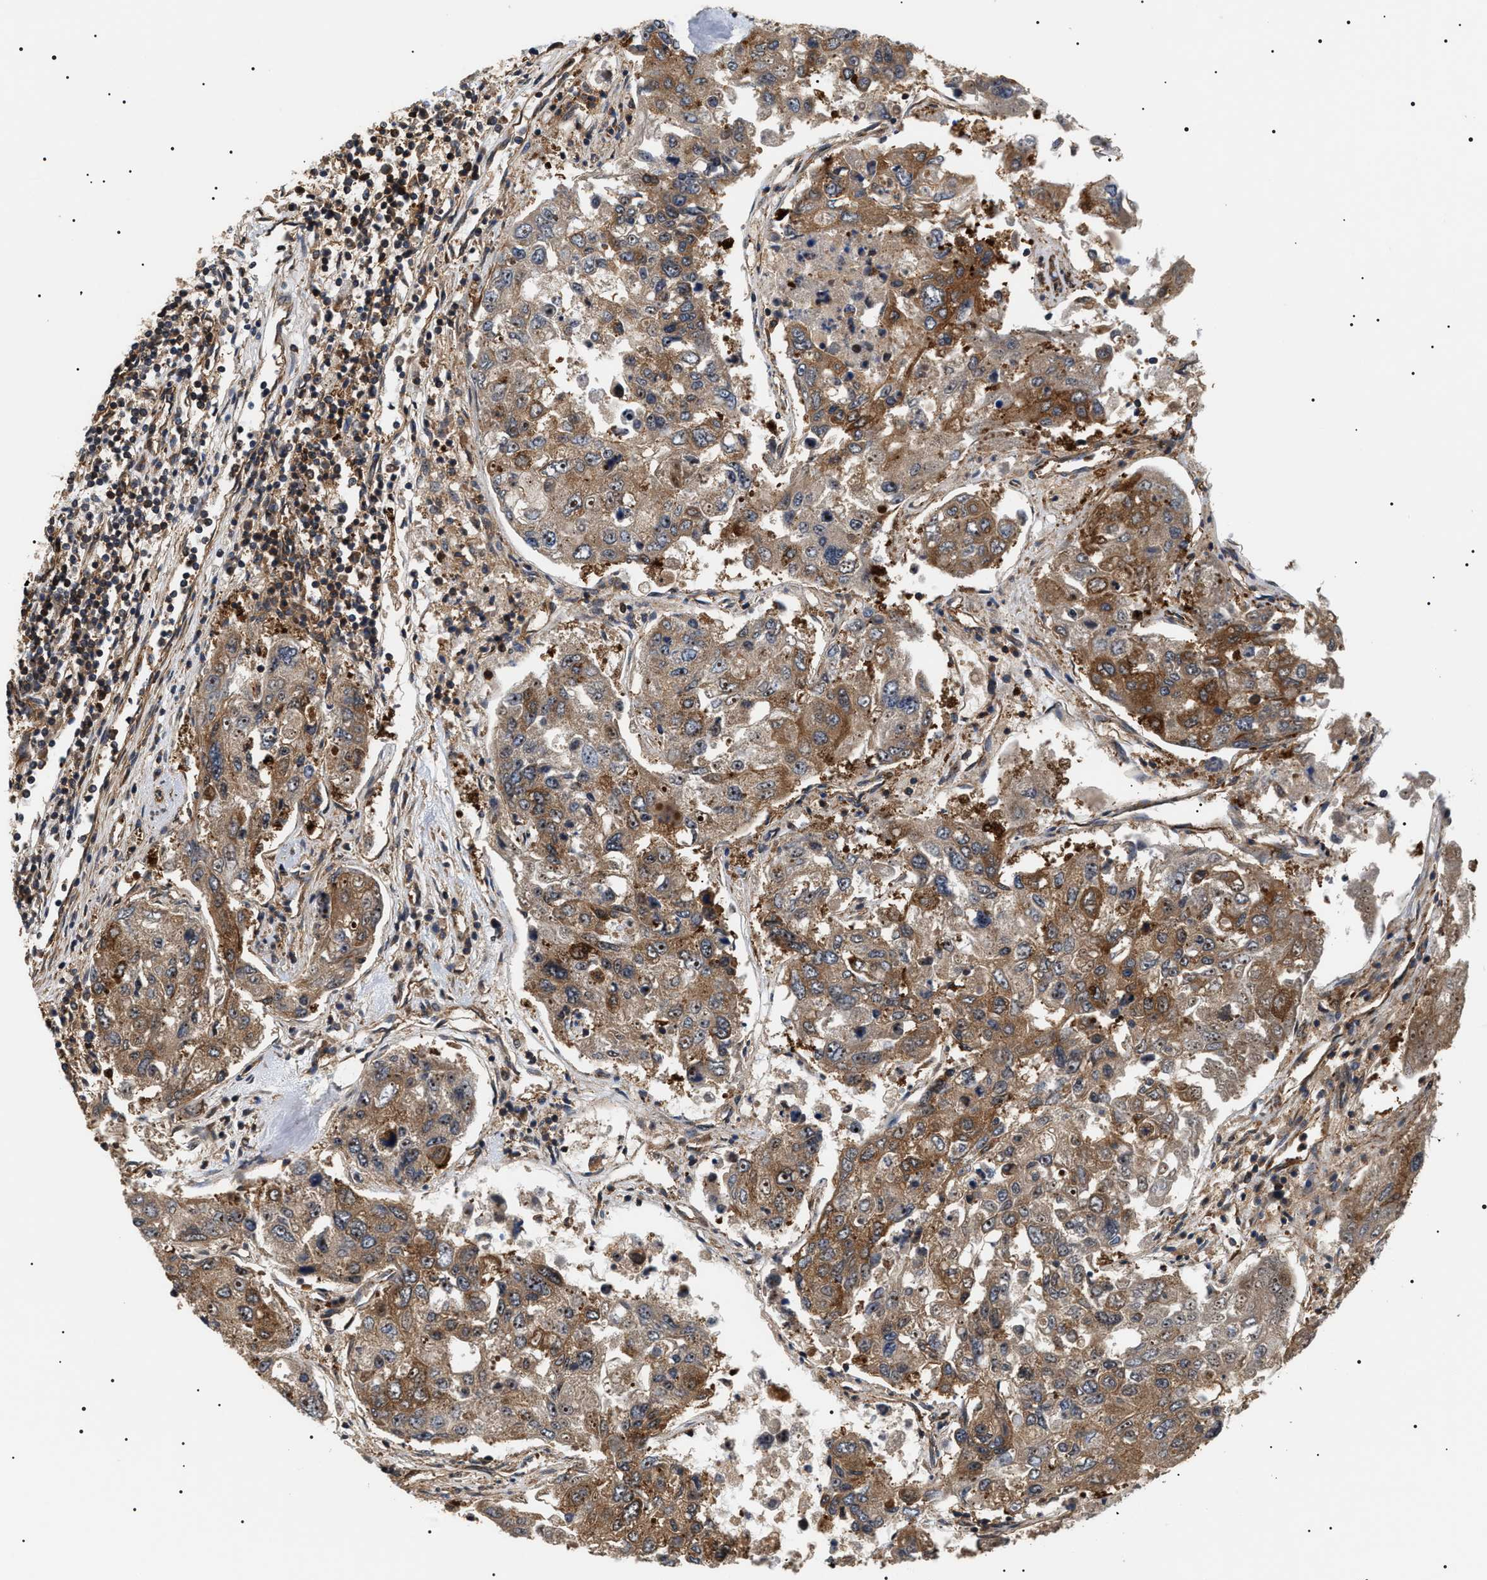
{"staining": {"intensity": "moderate", "quantity": "25%-75%", "location": "cytoplasmic/membranous,nuclear"}, "tissue": "urothelial cancer", "cell_type": "Tumor cells", "image_type": "cancer", "snomed": [{"axis": "morphology", "description": "Urothelial carcinoma, High grade"}, {"axis": "topography", "description": "Lymph node"}, {"axis": "topography", "description": "Urinary bladder"}], "caption": "The micrograph demonstrates immunohistochemical staining of high-grade urothelial carcinoma. There is moderate cytoplasmic/membranous and nuclear expression is seen in approximately 25%-75% of tumor cells.", "gene": "SH3GLB2", "patient": {"sex": "male", "age": 51}}